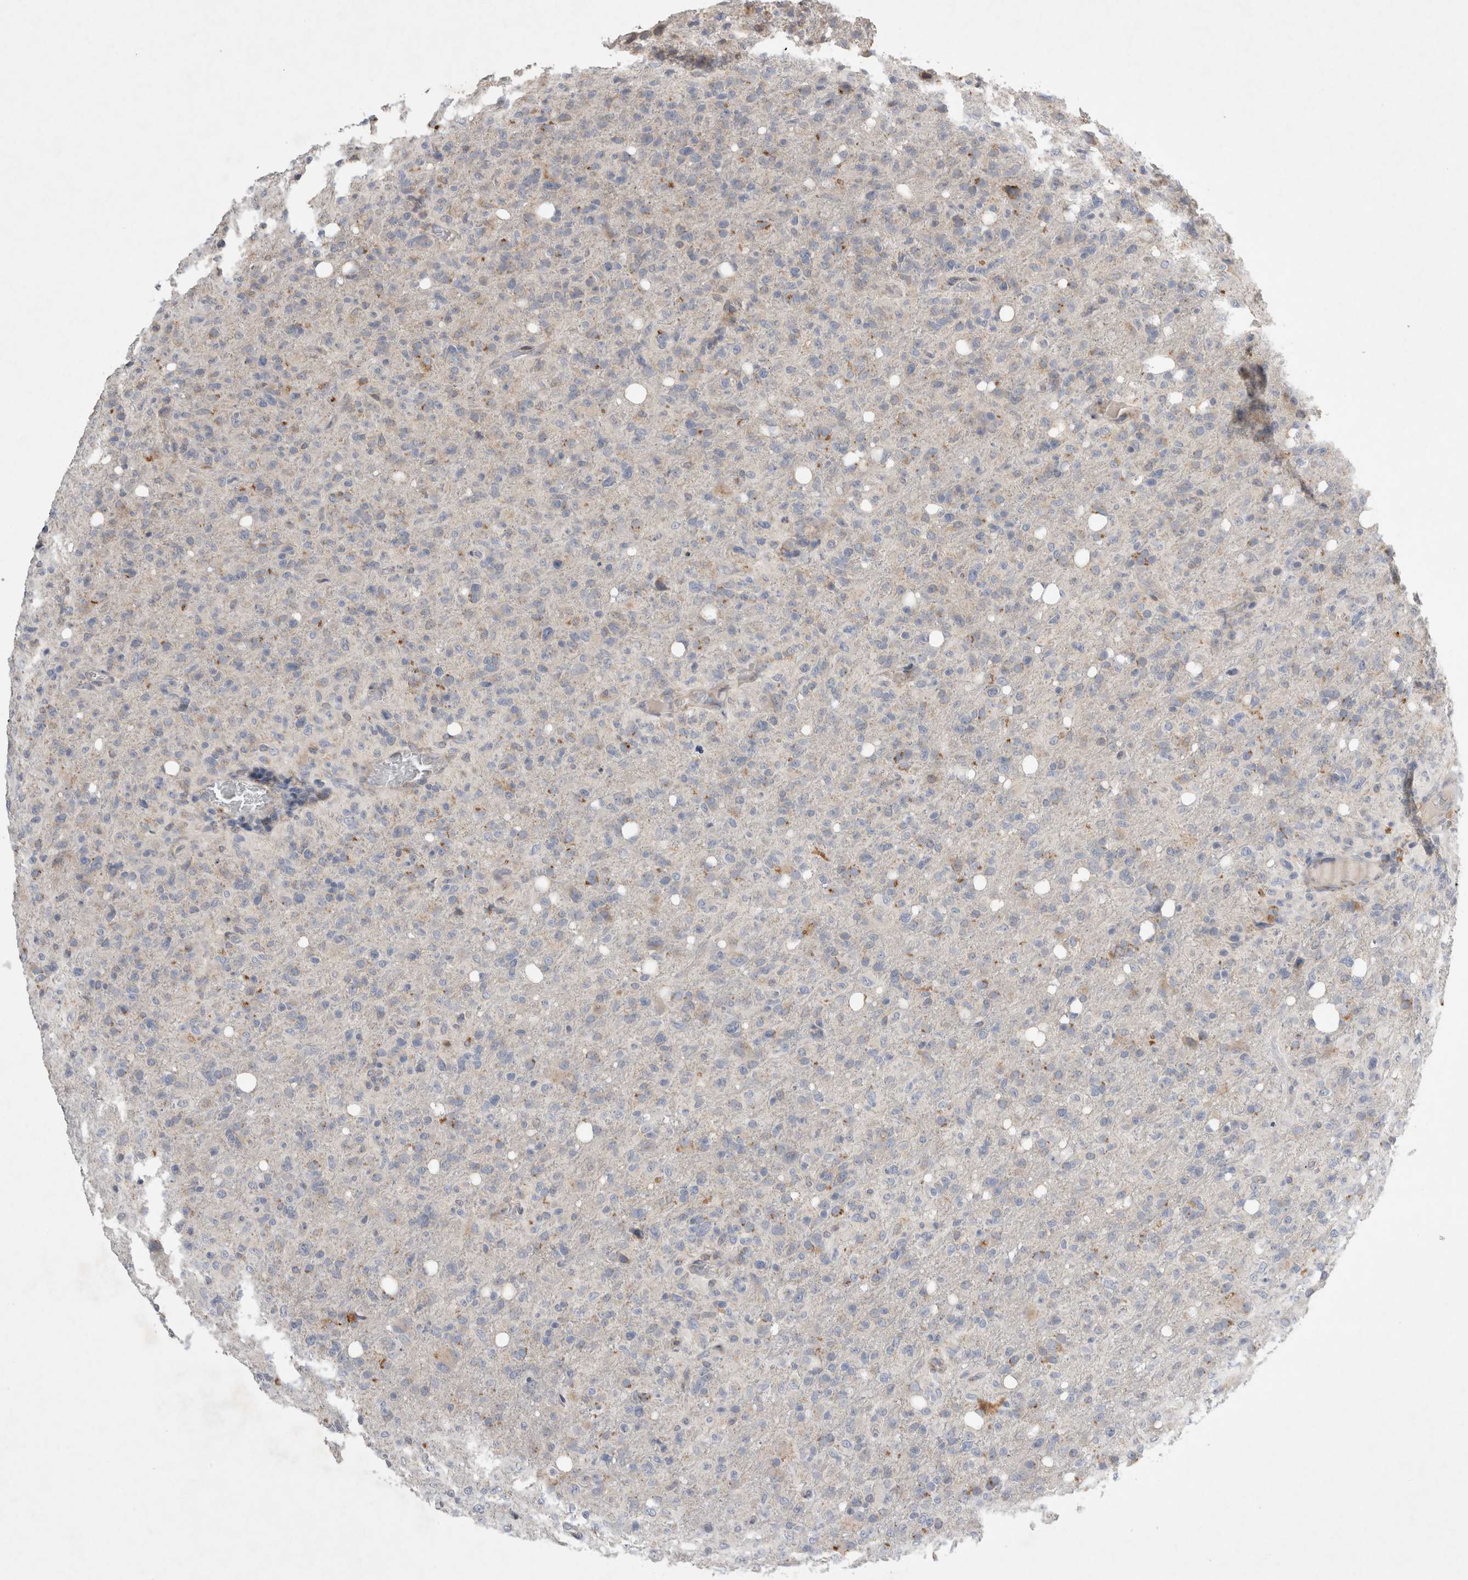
{"staining": {"intensity": "negative", "quantity": "none", "location": "none"}, "tissue": "glioma", "cell_type": "Tumor cells", "image_type": "cancer", "snomed": [{"axis": "morphology", "description": "Glioma, malignant, High grade"}, {"axis": "topography", "description": "Brain"}], "caption": "Tumor cells are negative for brown protein staining in glioma. (Stains: DAB (3,3'-diaminobenzidine) IHC with hematoxylin counter stain, Microscopy: brightfield microscopy at high magnification).", "gene": "TRMT9B", "patient": {"sex": "female", "age": 57}}